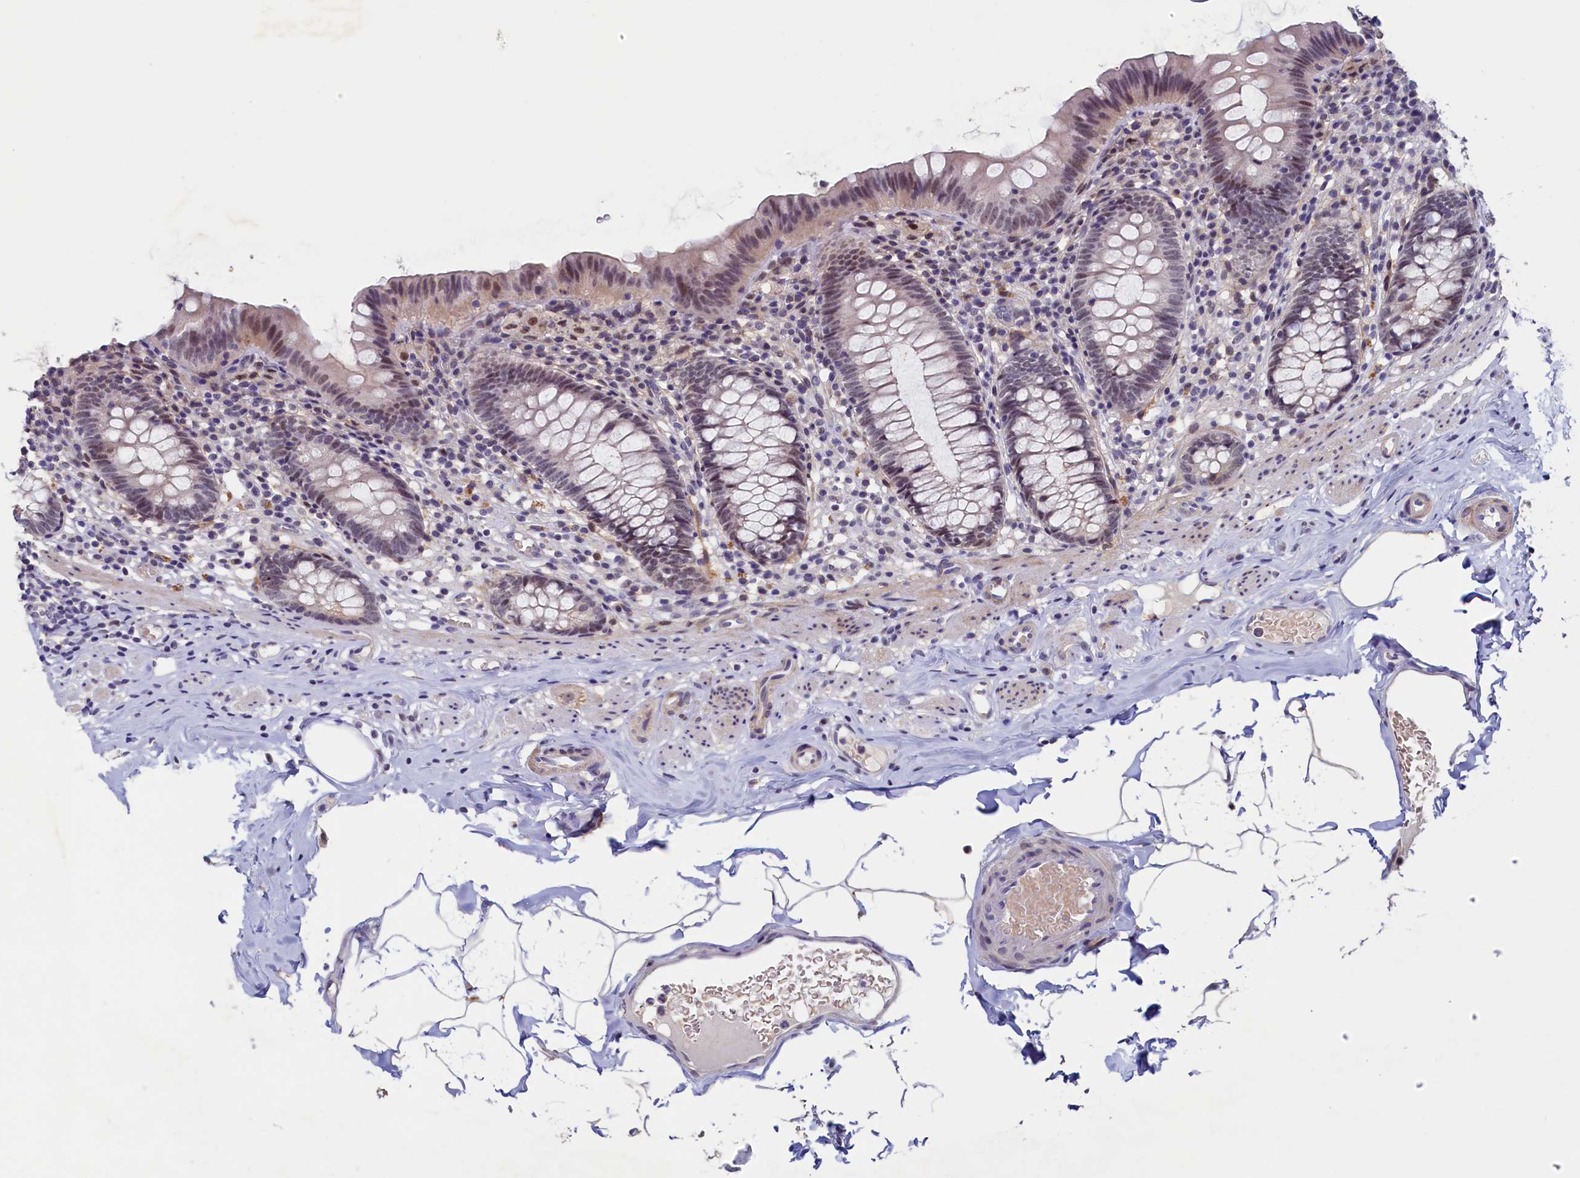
{"staining": {"intensity": "moderate", "quantity": "25%-75%", "location": "nuclear"}, "tissue": "appendix", "cell_type": "Glandular cells", "image_type": "normal", "snomed": [{"axis": "morphology", "description": "Normal tissue, NOS"}, {"axis": "topography", "description": "Appendix"}], "caption": "Benign appendix exhibits moderate nuclear staining in approximately 25%-75% of glandular cells, visualized by immunohistochemistry. The staining was performed using DAB (3,3'-diaminobenzidine) to visualize the protein expression in brown, while the nuclei were stained in blue with hematoxylin (Magnification: 20x).", "gene": "PACSIN3", "patient": {"sex": "male", "age": 55}}